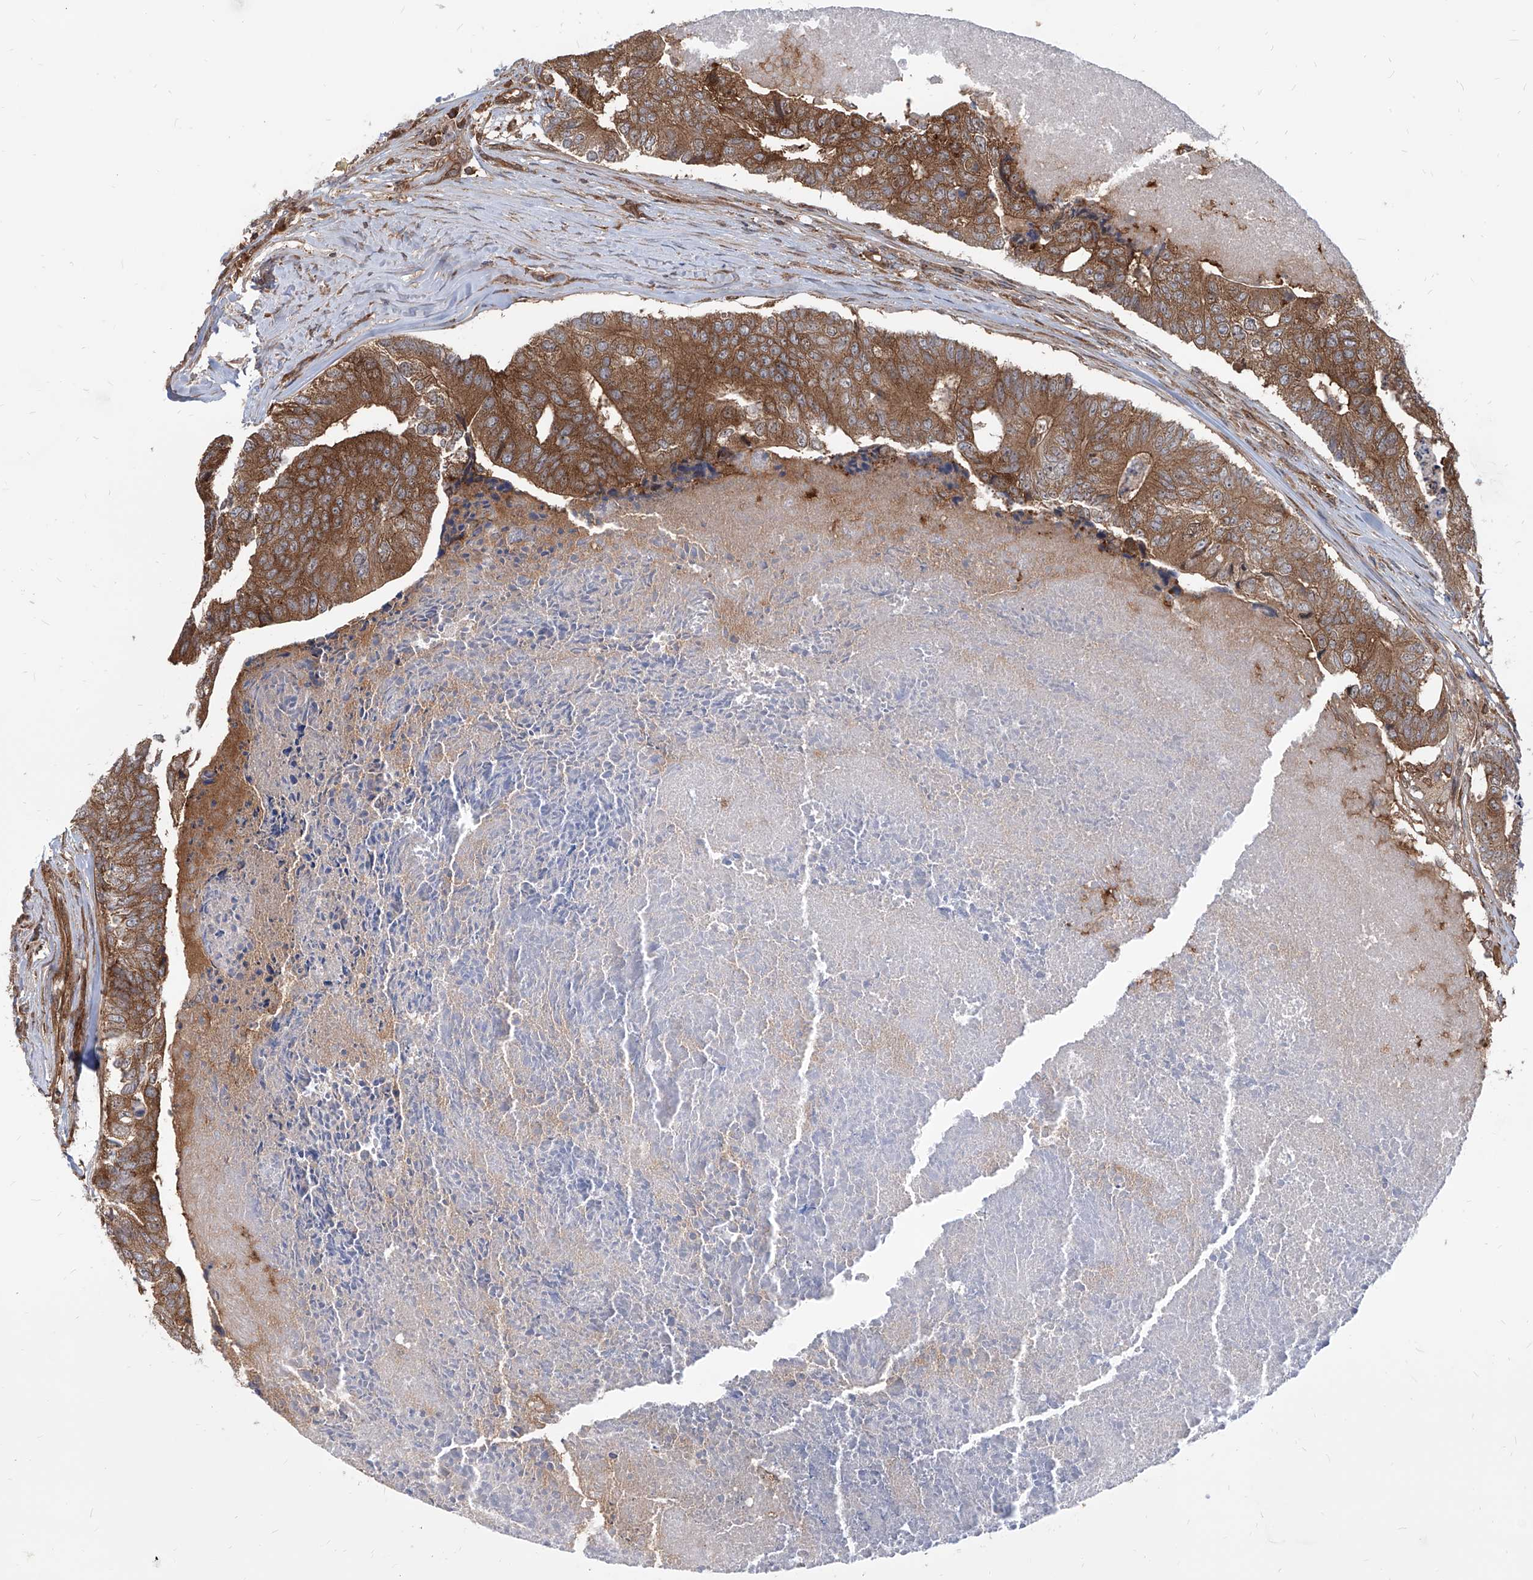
{"staining": {"intensity": "moderate", "quantity": ">75%", "location": "cytoplasmic/membranous"}, "tissue": "colorectal cancer", "cell_type": "Tumor cells", "image_type": "cancer", "snomed": [{"axis": "morphology", "description": "Adenocarcinoma, NOS"}, {"axis": "topography", "description": "Colon"}], "caption": "DAB immunohistochemical staining of colorectal adenocarcinoma reveals moderate cytoplasmic/membranous protein staining in approximately >75% of tumor cells.", "gene": "MAGED2", "patient": {"sex": "female", "age": 67}}